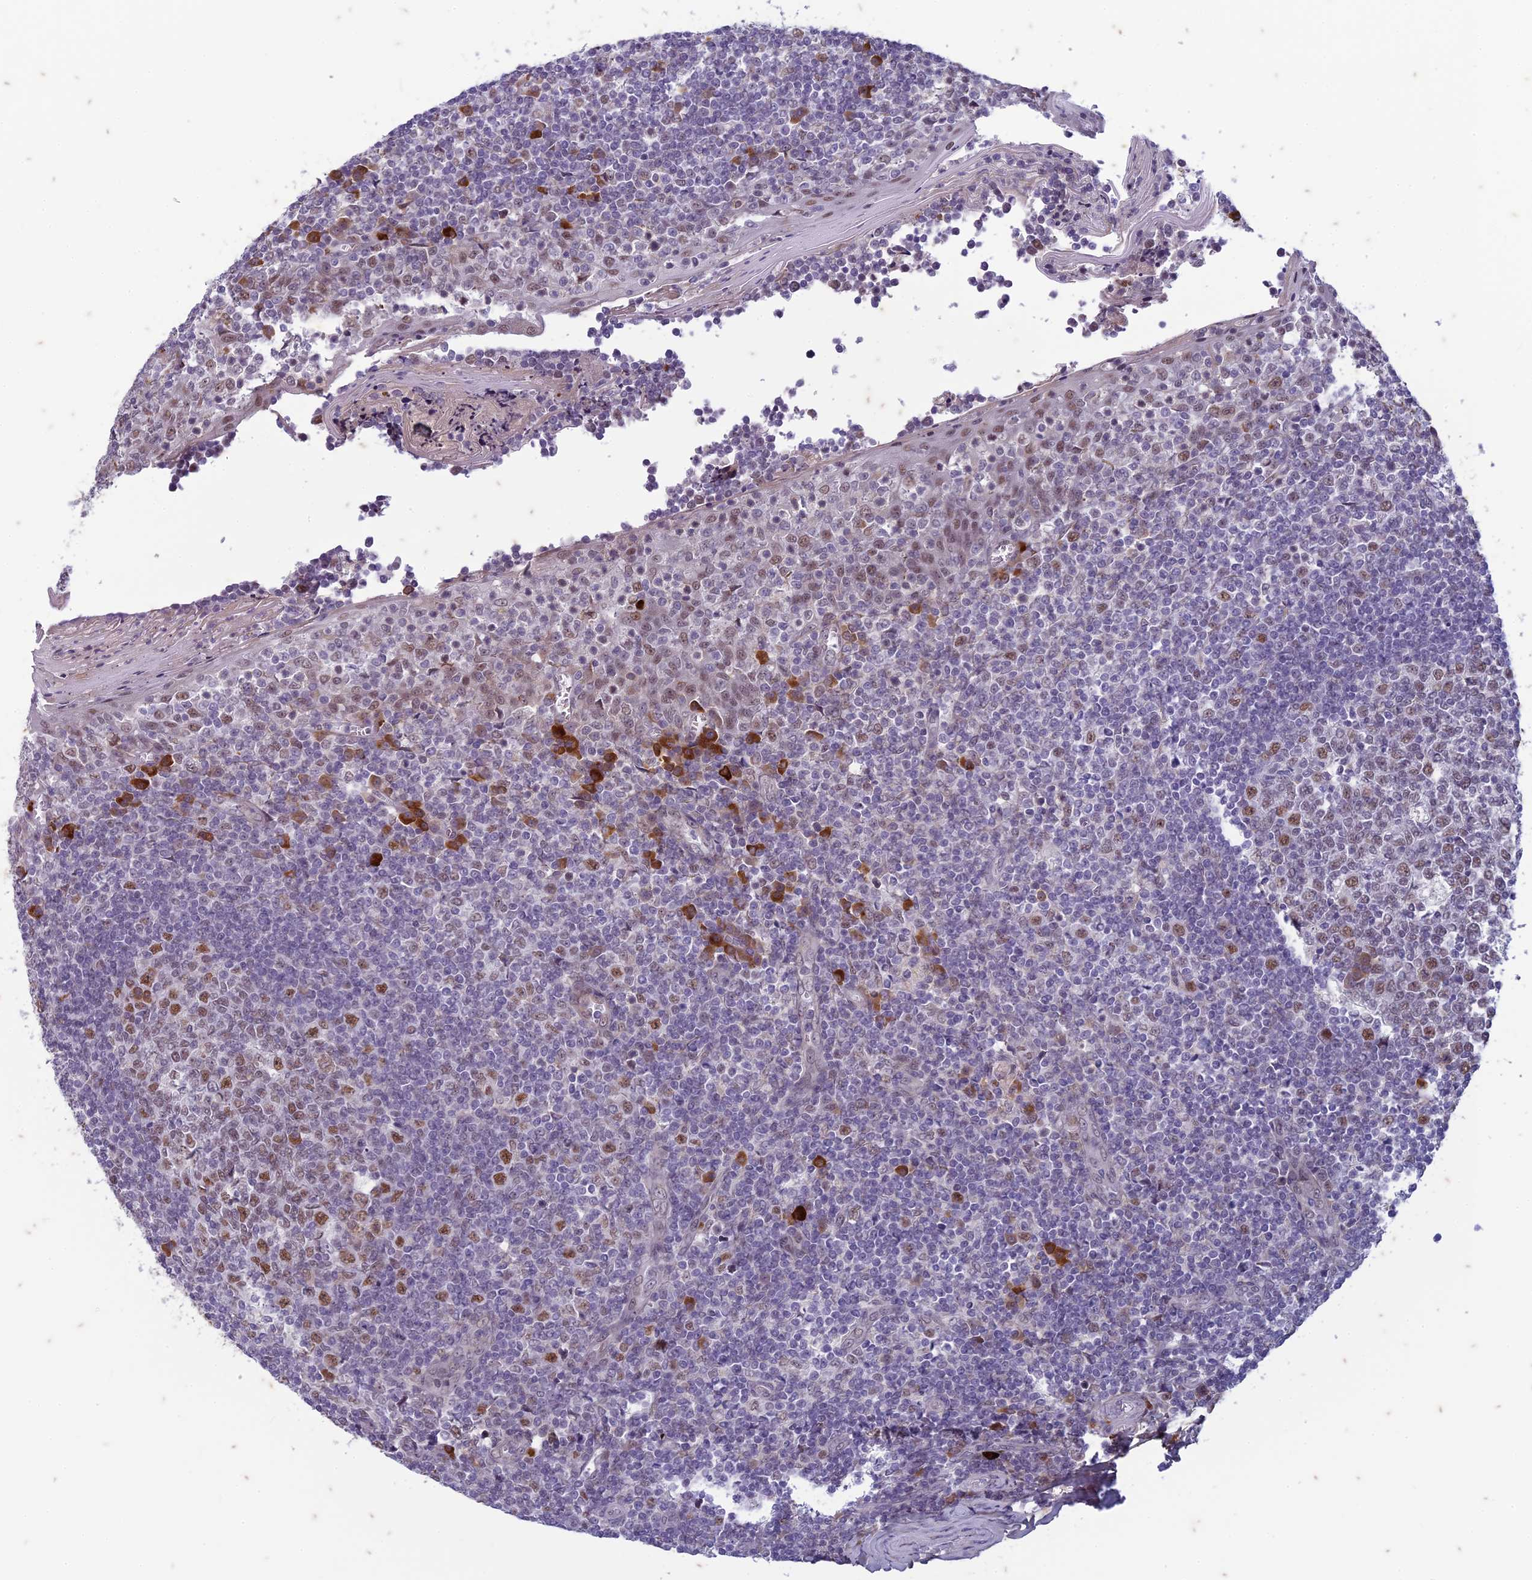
{"staining": {"intensity": "strong", "quantity": "25%-75%", "location": "nuclear"}, "tissue": "tonsil", "cell_type": "Germinal center cells", "image_type": "normal", "snomed": [{"axis": "morphology", "description": "Normal tissue, NOS"}, {"axis": "topography", "description": "Tonsil"}], "caption": "Immunohistochemistry (IHC) histopathology image of unremarkable human tonsil stained for a protein (brown), which displays high levels of strong nuclear expression in approximately 25%-75% of germinal center cells.", "gene": "PABPN1L", "patient": {"sex": "female", "age": 19}}